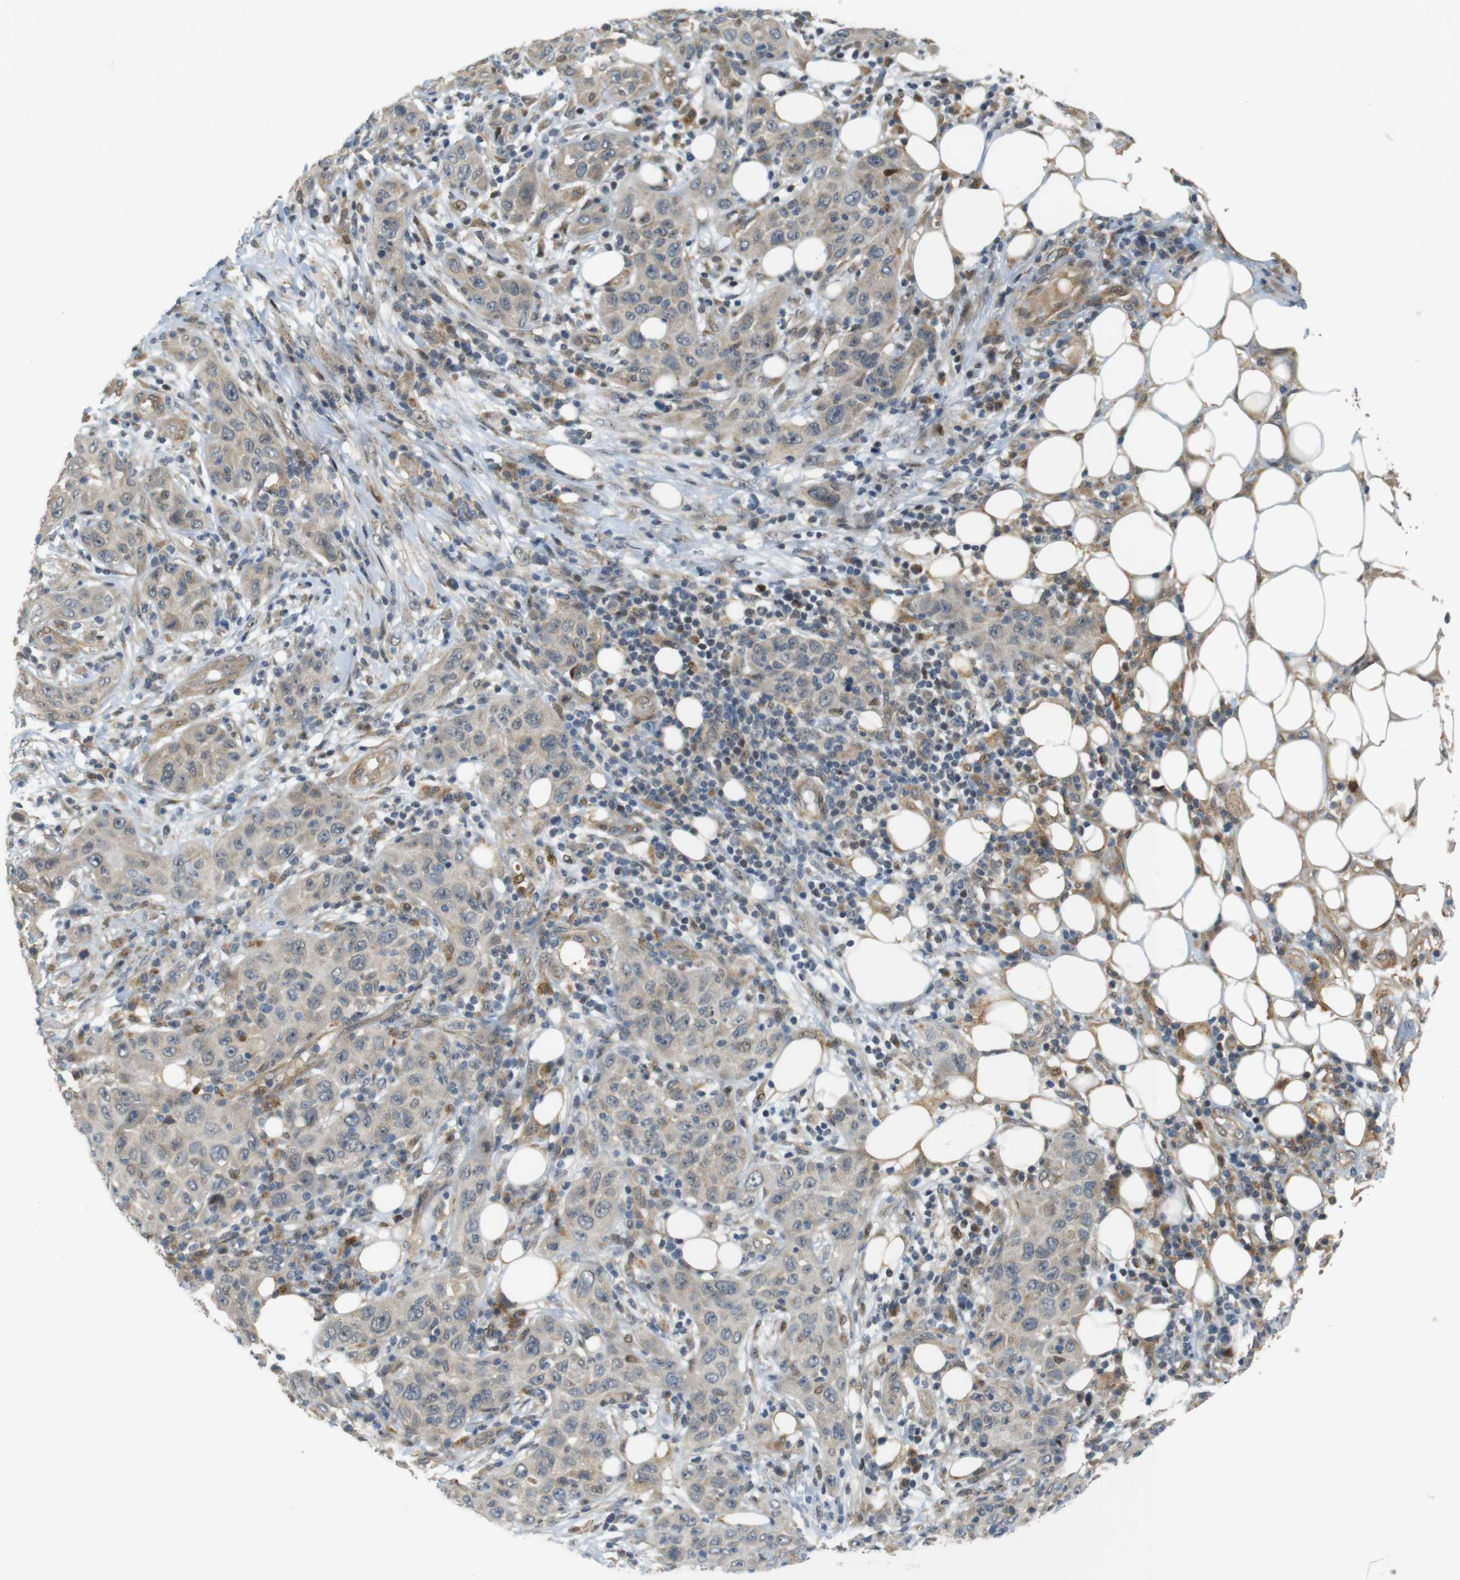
{"staining": {"intensity": "weak", "quantity": "<25%", "location": "cytoplasmic/membranous"}, "tissue": "skin cancer", "cell_type": "Tumor cells", "image_type": "cancer", "snomed": [{"axis": "morphology", "description": "Squamous cell carcinoma, NOS"}, {"axis": "topography", "description": "Skin"}], "caption": "Squamous cell carcinoma (skin) stained for a protein using IHC displays no staining tumor cells.", "gene": "TSPAN9", "patient": {"sex": "female", "age": 88}}